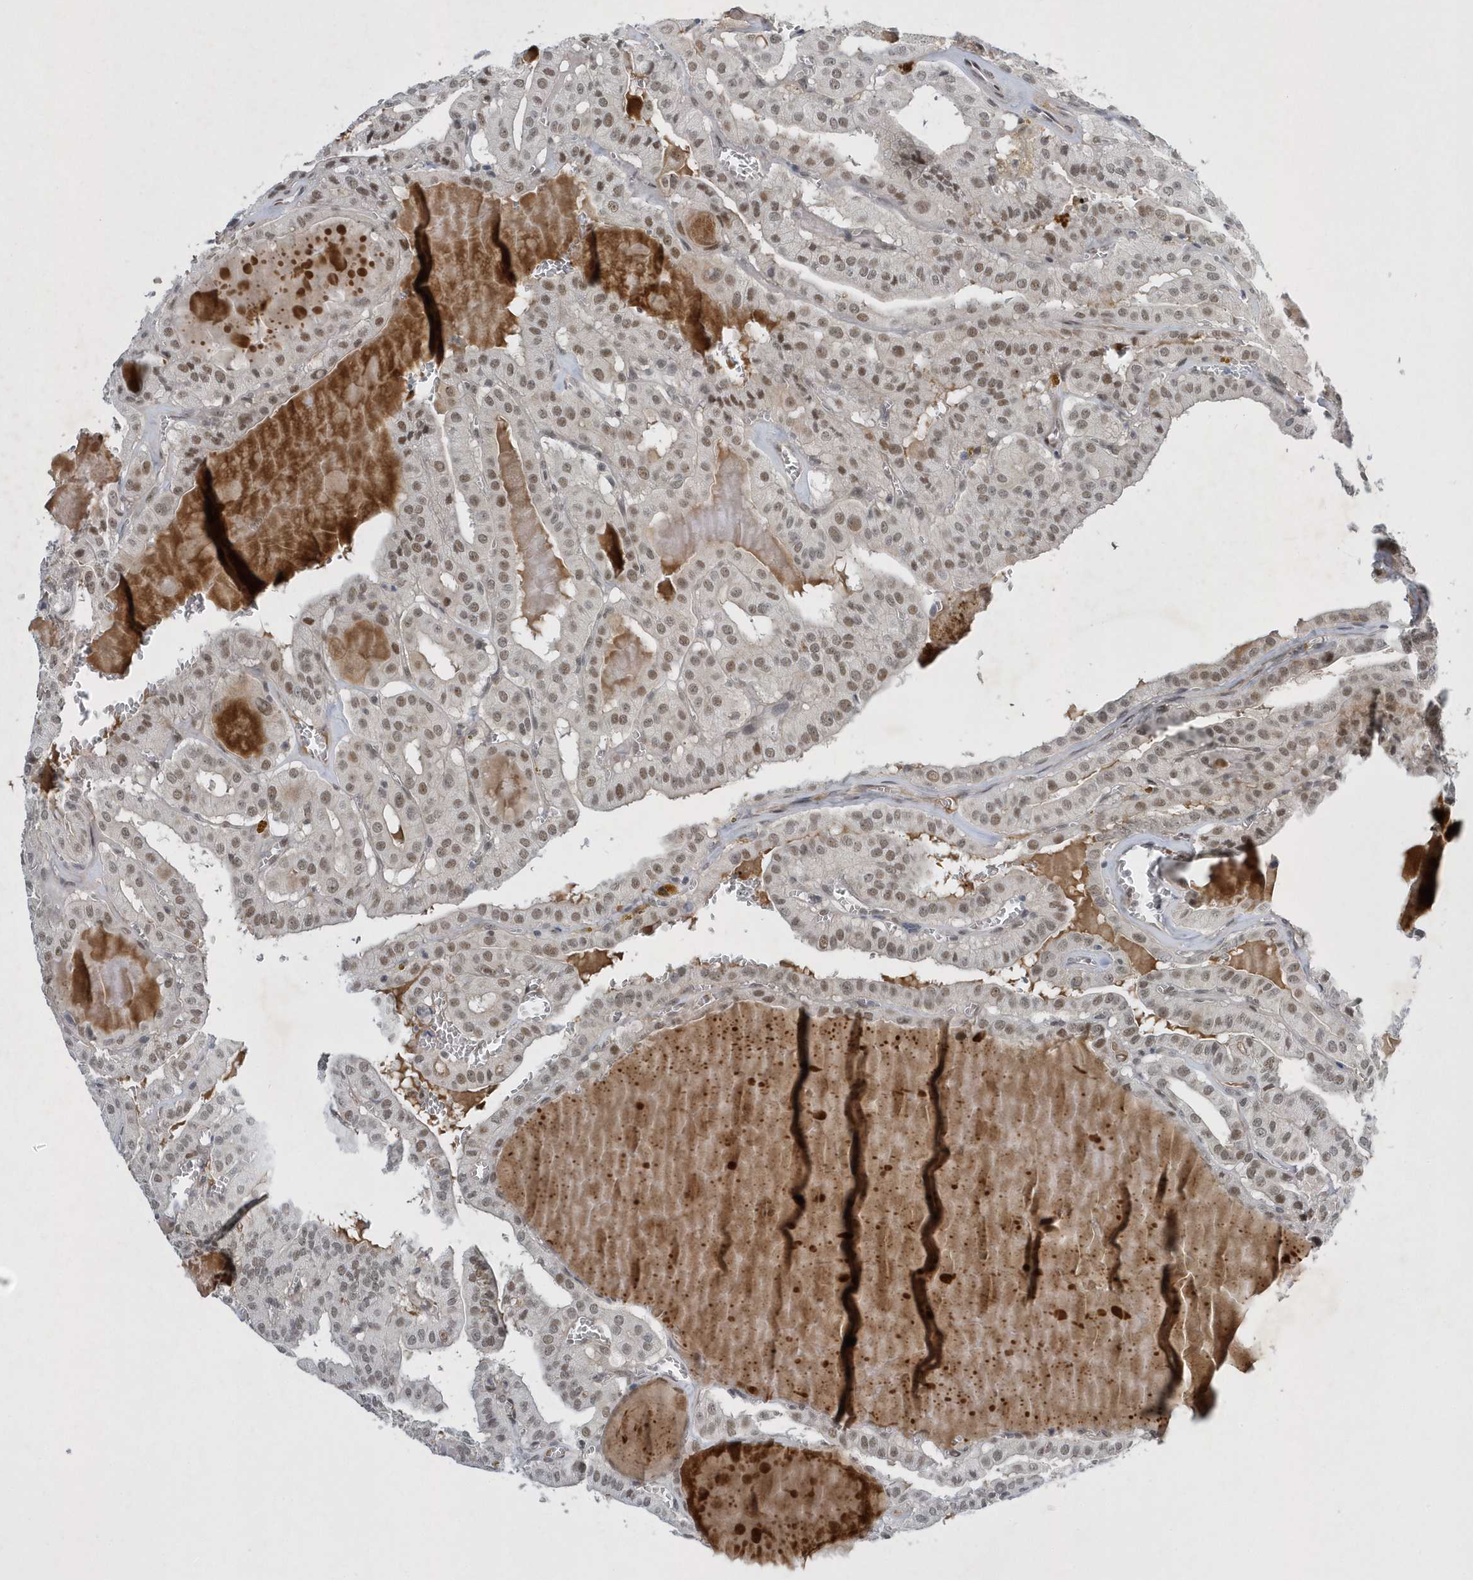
{"staining": {"intensity": "moderate", "quantity": ">75%", "location": "nuclear"}, "tissue": "thyroid cancer", "cell_type": "Tumor cells", "image_type": "cancer", "snomed": [{"axis": "morphology", "description": "Papillary adenocarcinoma, NOS"}, {"axis": "topography", "description": "Thyroid gland"}], "caption": "Immunohistochemical staining of human thyroid cancer shows moderate nuclear protein staining in approximately >75% of tumor cells.", "gene": "FAM217A", "patient": {"sex": "male", "age": 52}}